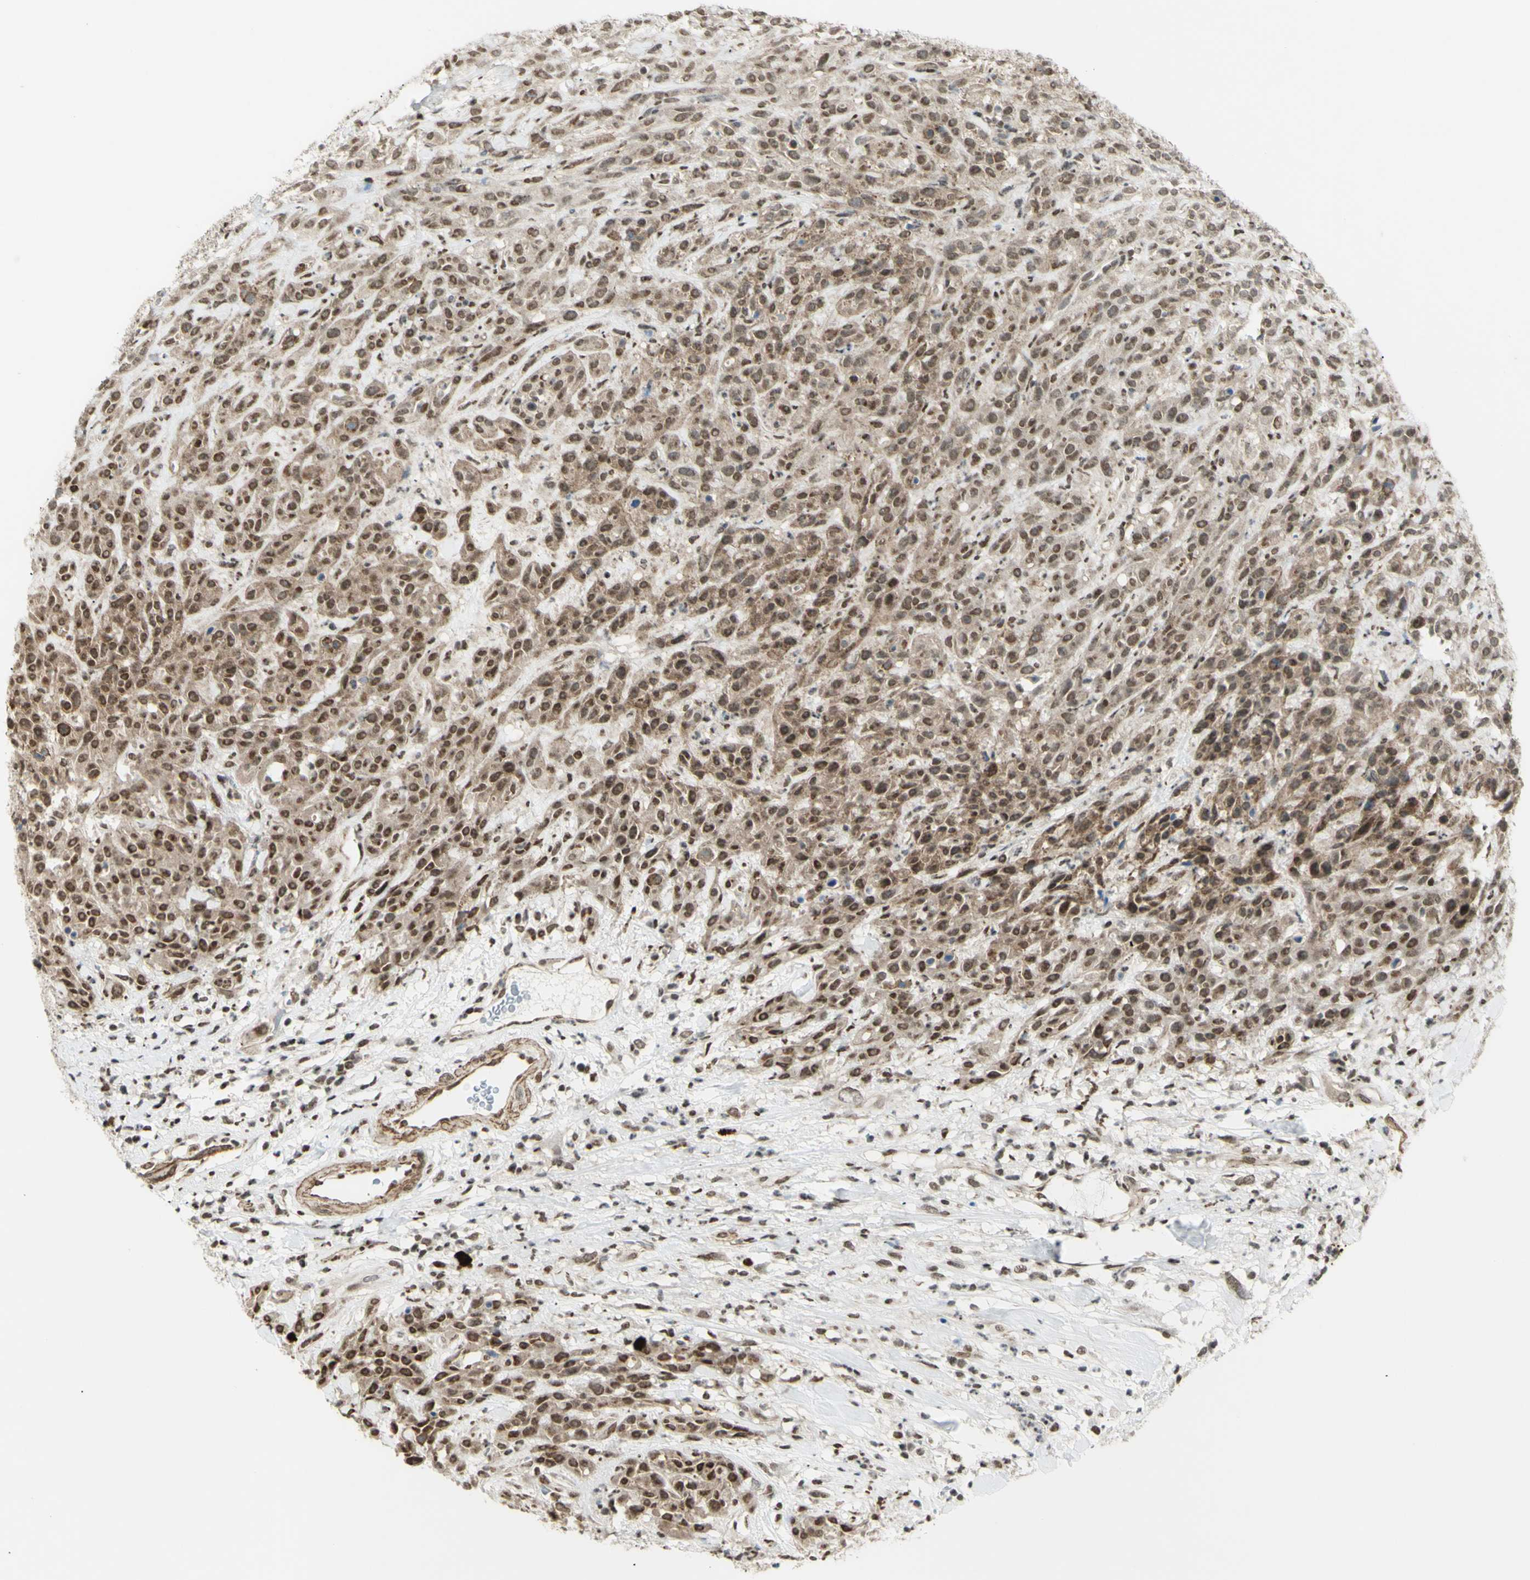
{"staining": {"intensity": "moderate", "quantity": ">75%", "location": "nuclear"}, "tissue": "head and neck cancer", "cell_type": "Tumor cells", "image_type": "cancer", "snomed": [{"axis": "morphology", "description": "Normal tissue, NOS"}, {"axis": "morphology", "description": "Squamous cell carcinoma, NOS"}, {"axis": "topography", "description": "Cartilage tissue"}, {"axis": "topography", "description": "Head-Neck"}], "caption": "Brown immunohistochemical staining in head and neck cancer (squamous cell carcinoma) displays moderate nuclear positivity in about >75% of tumor cells. (Brightfield microscopy of DAB IHC at high magnification).", "gene": "ZMYM6", "patient": {"sex": "male", "age": 62}}